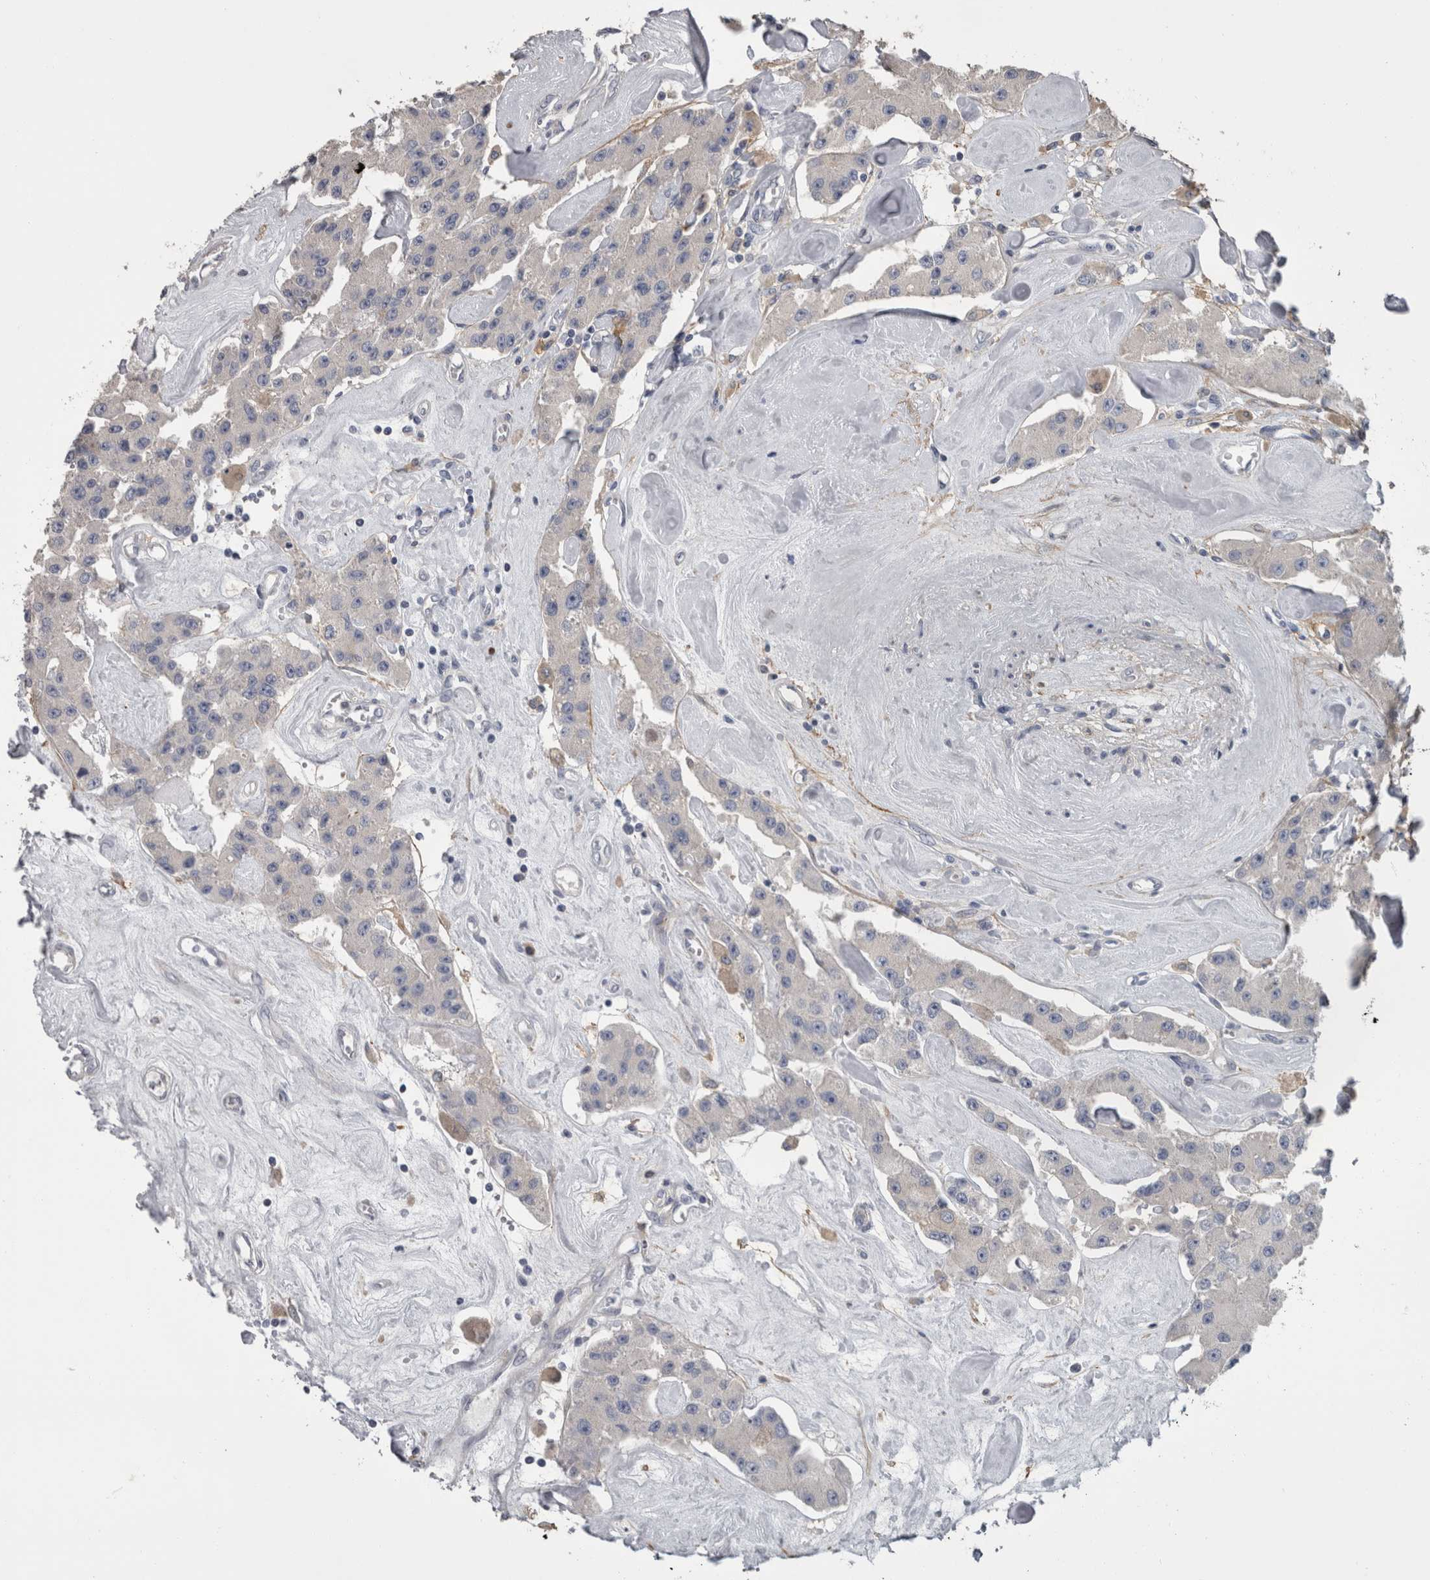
{"staining": {"intensity": "negative", "quantity": "none", "location": "none"}, "tissue": "carcinoid", "cell_type": "Tumor cells", "image_type": "cancer", "snomed": [{"axis": "morphology", "description": "Carcinoid, malignant, NOS"}, {"axis": "topography", "description": "Pancreas"}], "caption": "Tumor cells are negative for protein expression in human malignant carcinoid.", "gene": "EFEMP2", "patient": {"sex": "male", "age": 41}}